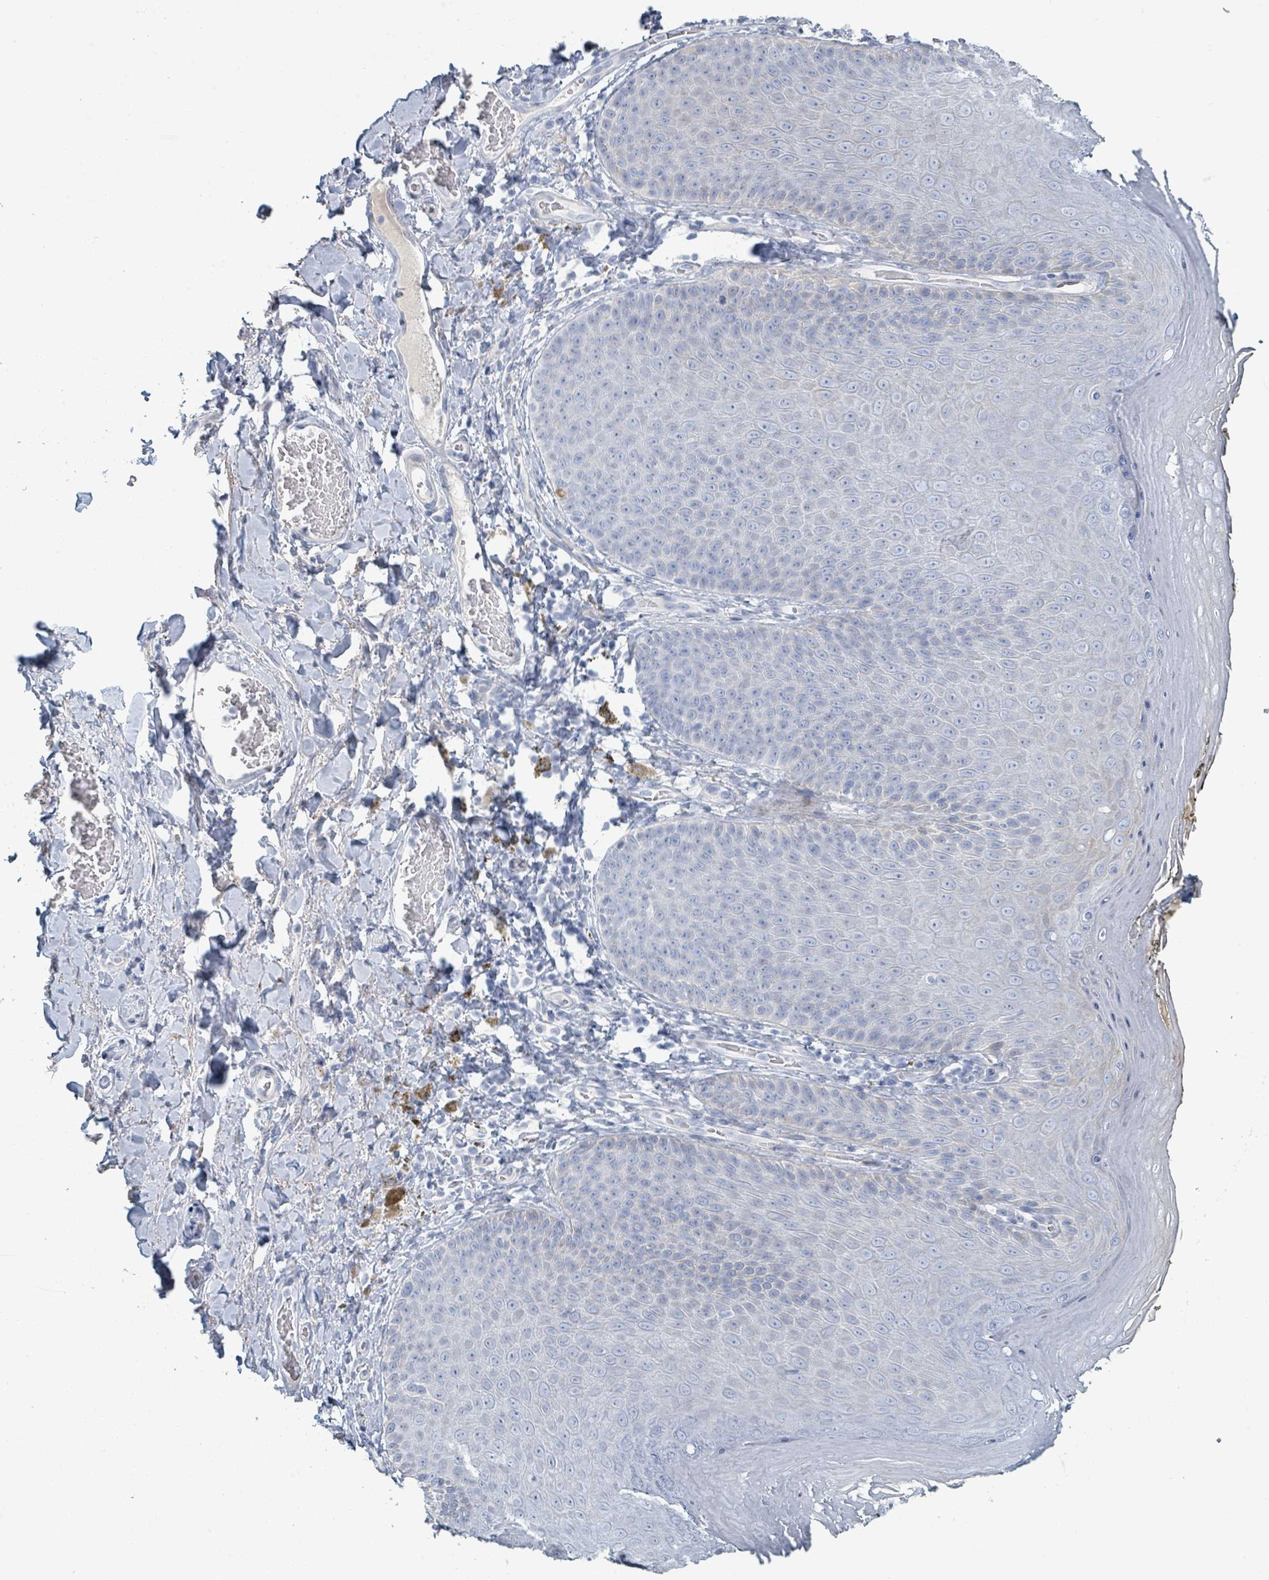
{"staining": {"intensity": "moderate", "quantity": "<25%", "location": "cytoplasmic/membranous"}, "tissue": "skin", "cell_type": "Epidermal cells", "image_type": "normal", "snomed": [{"axis": "morphology", "description": "Normal tissue, NOS"}, {"axis": "topography", "description": "Anal"}, {"axis": "topography", "description": "Peripheral nerve tissue"}], "caption": "Moderate cytoplasmic/membranous expression is present in about <25% of epidermal cells in normal skin. The staining was performed using DAB to visualize the protein expression in brown, while the nuclei were stained in blue with hematoxylin (Magnification: 20x).", "gene": "RAB33B", "patient": {"sex": "male", "age": 53}}